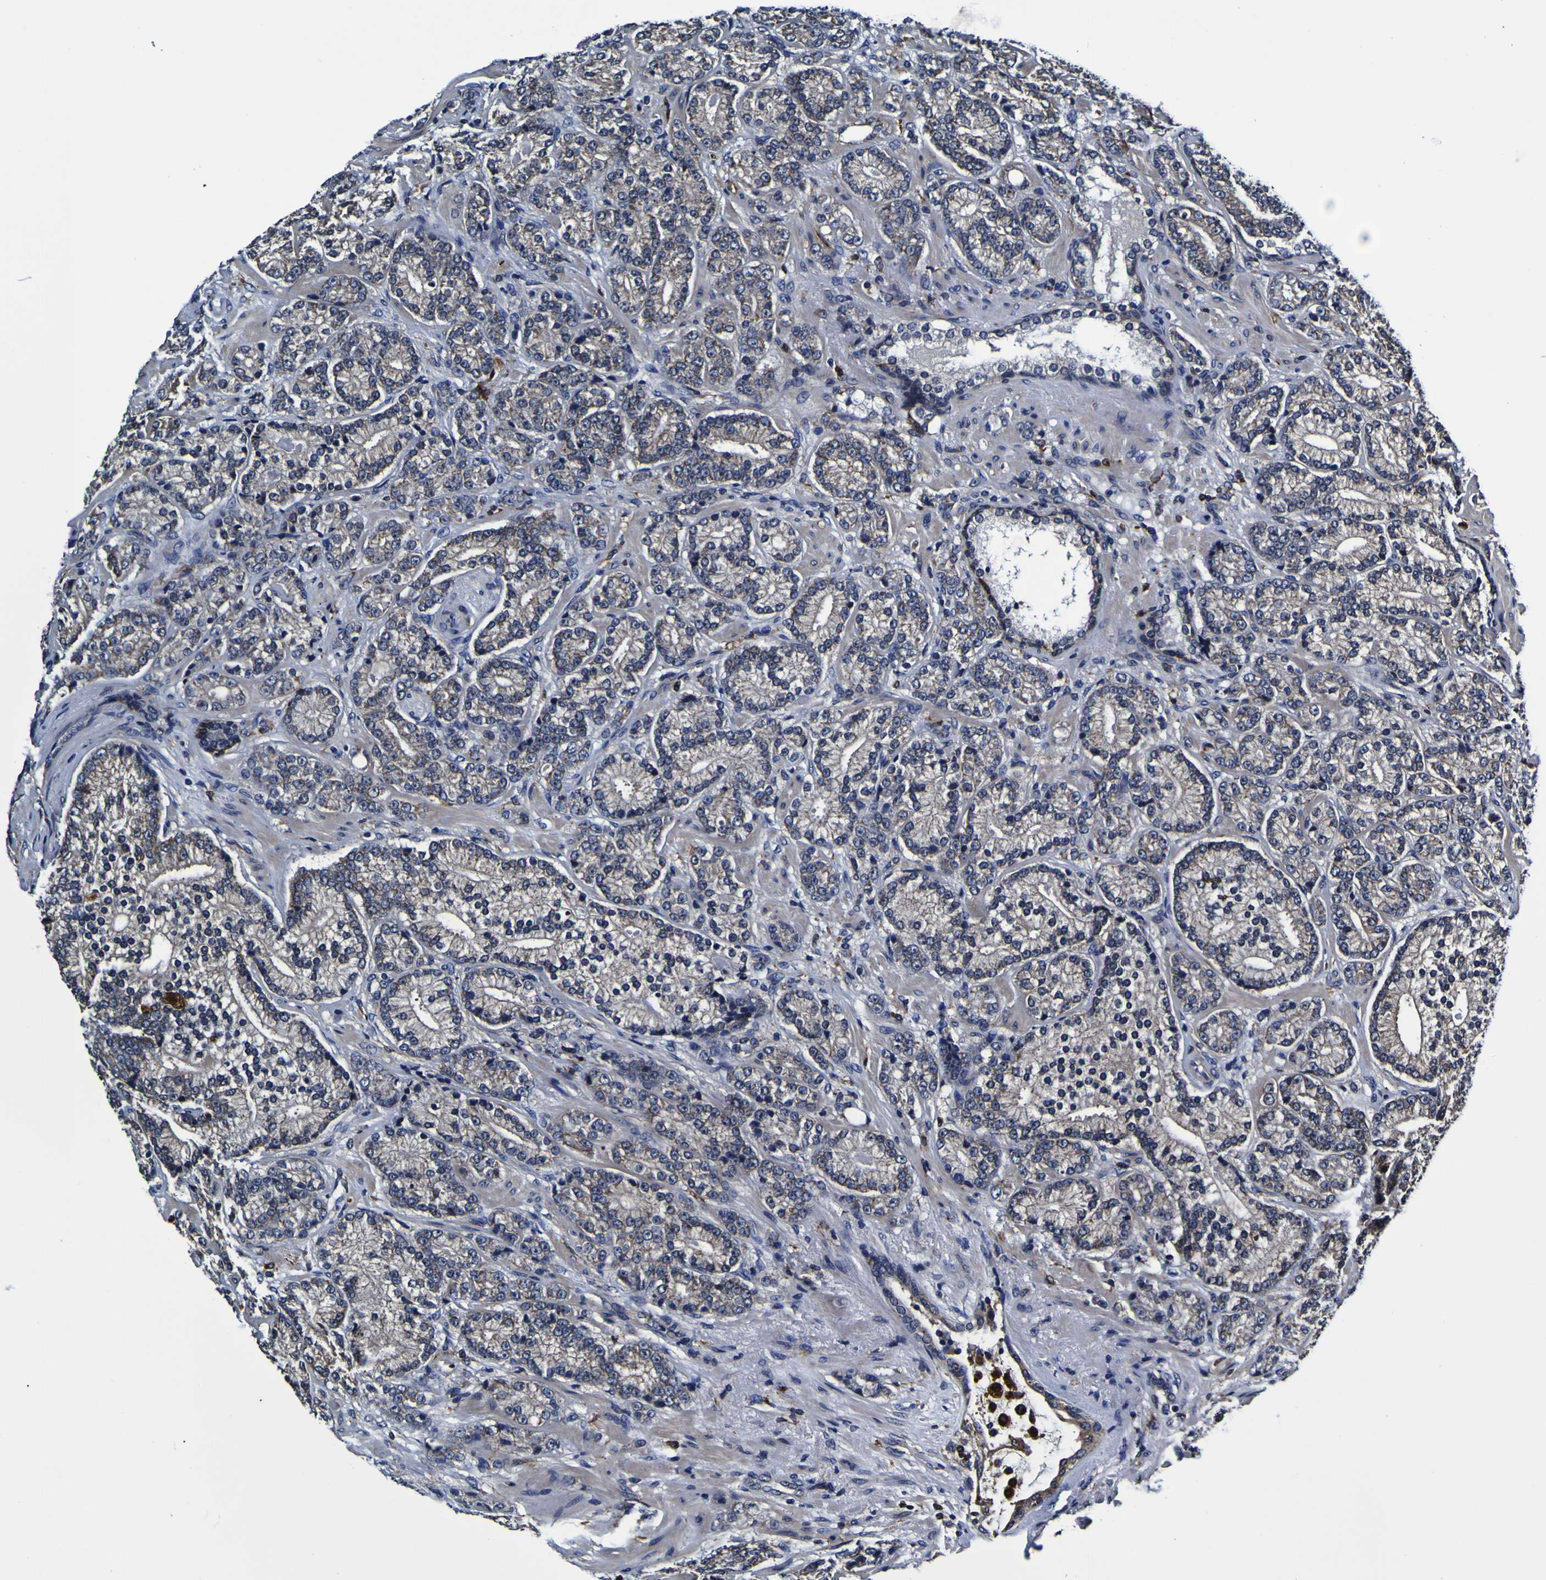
{"staining": {"intensity": "negative", "quantity": "none", "location": "none"}, "tissue": "prostate cancer", "cell_type": "Tumor cells", "image_type": "cancer", "snomed": [{"axis": "morphology", "description": "Adenocarcinoma, High grade"}, {"axis": "topography", "description": "Prostate"}], "caption": "An immunohistochemistry (IHC) photomicrograph of prostate adenocarcinoma (high-grade) is shown. There is no staining in tumor cells of prostate adenocarcinoma (high-grade).", "gene": "GPX1", "patient": {"sex": "male", "age": 61}}